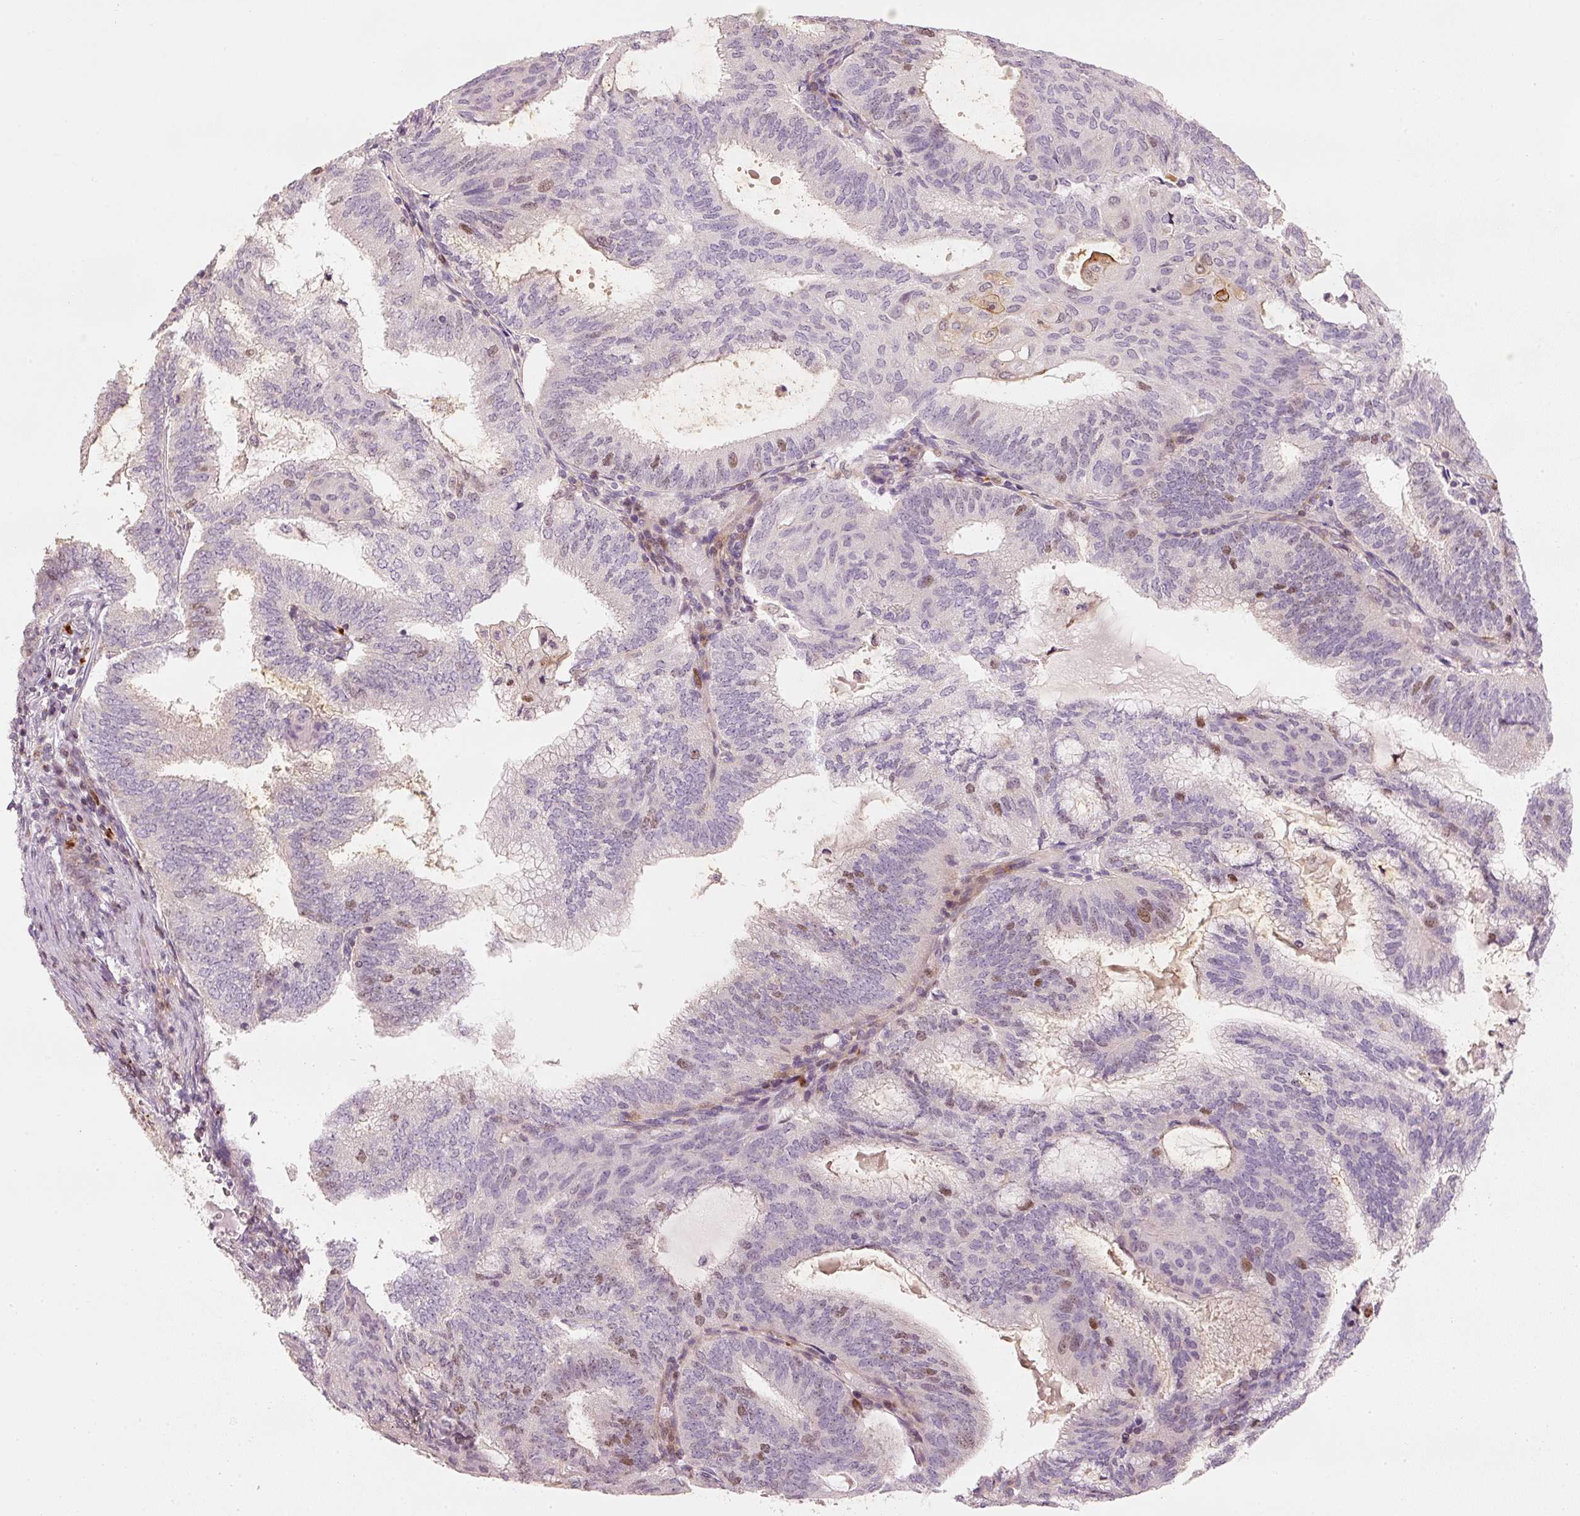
{"staining": {"intensity": "moderate", "quantity": "<25%", "location": "nuclear"}, "tissue": "endometrial cancer", "cell_type": "Tumor cells", "image_type": "cancer", "snomed": [{"axis": "morphology", "description": "Adenocarcinoma, NOS"}, {"axis": "topography", "description": "Endometrium"}], "caption": "Adenocarcinoma (endometrial) stained with a protein marker demonstrates moderate staining in tumor cells.", "gene": "TREX2", "patient": {"sex": "female", "age": 49}}